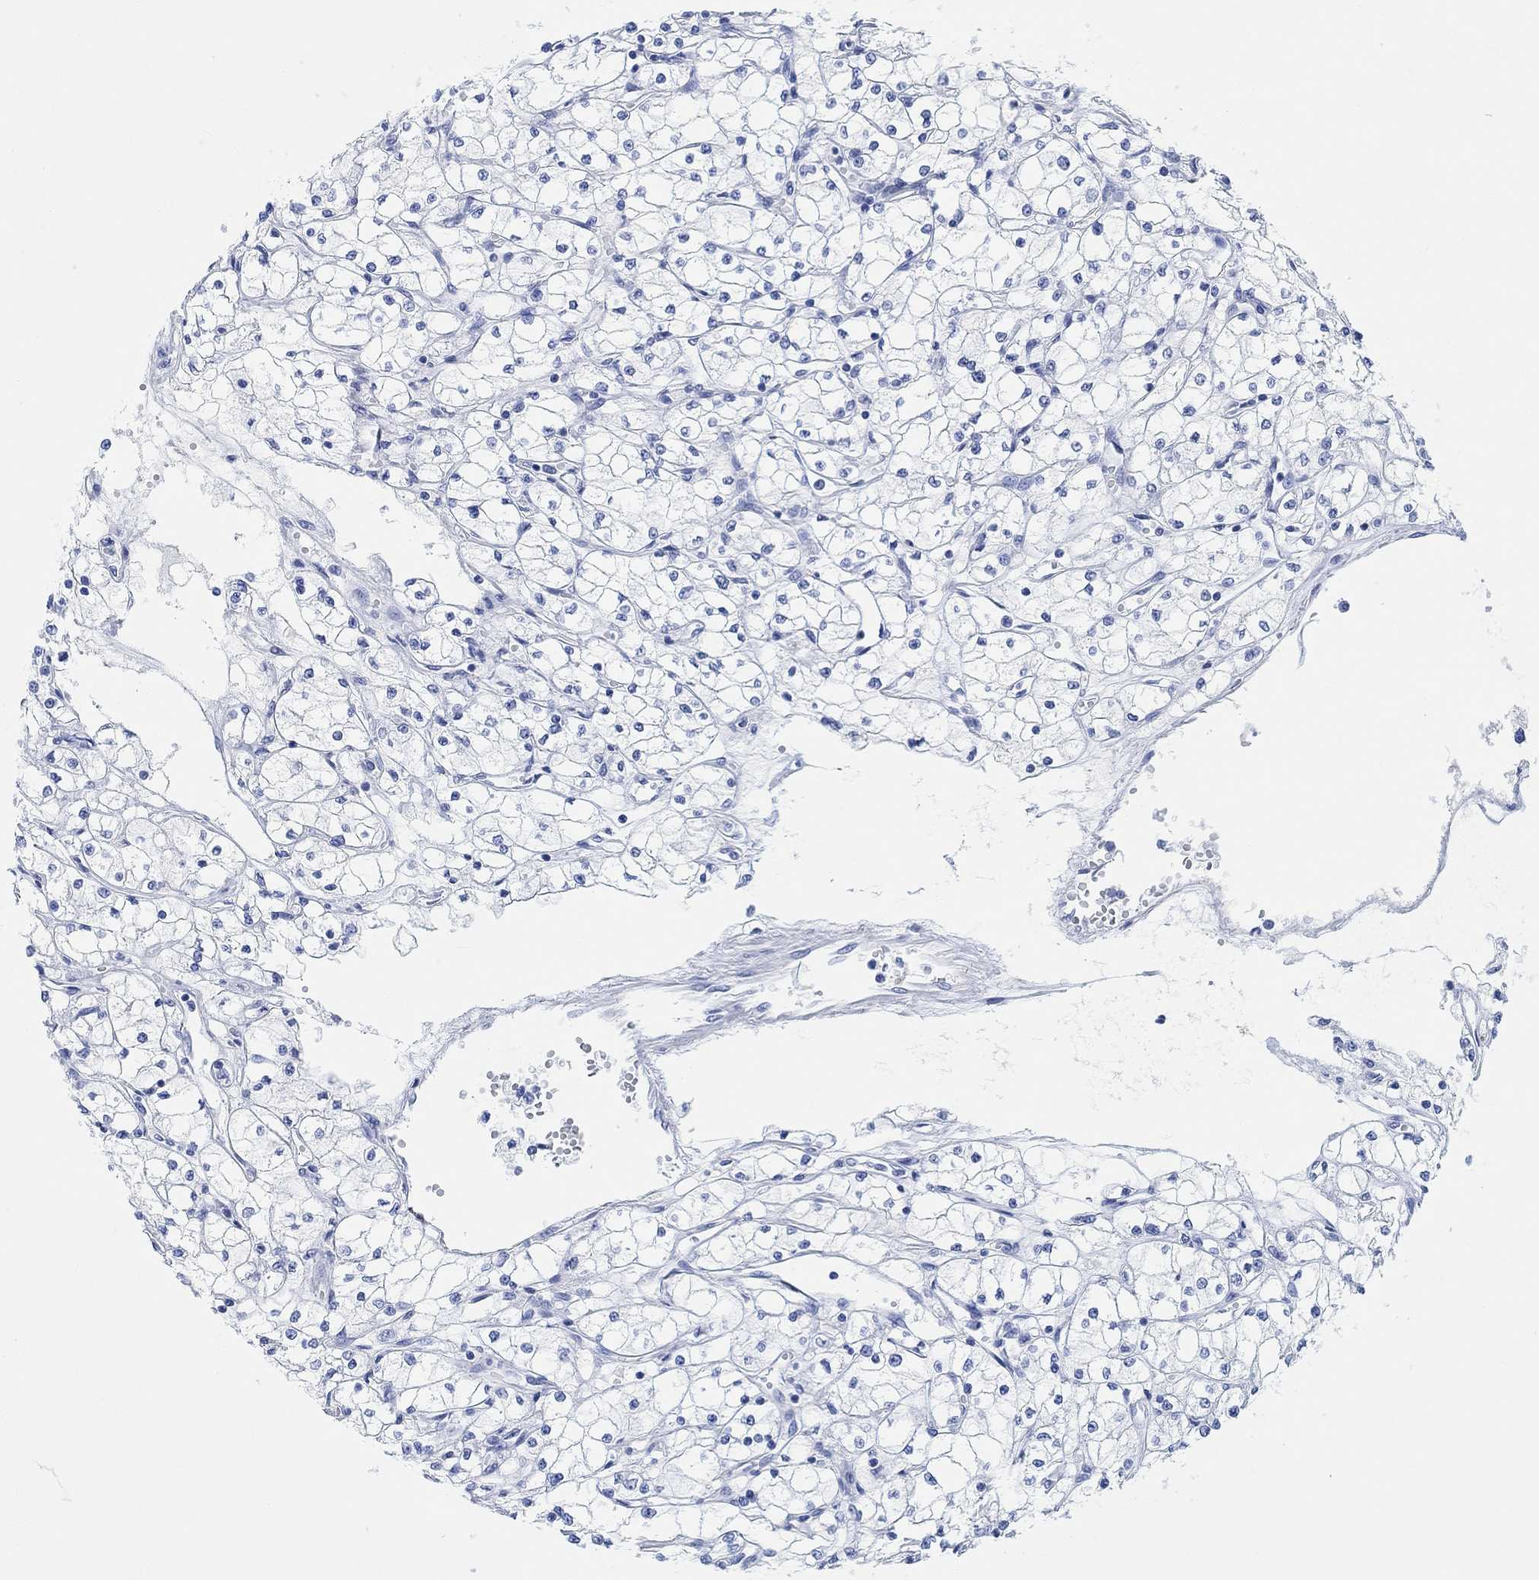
{"staining": {"intensity": "negative", "quantity": "none", "location": "none"}, "tissue": "renal cancer", "cell_type": "Tumor cells", "image_type": "cancer", "snomed": [{"axis": "morphology", "description": "Adenocarcinoma, NOS"}, {"axis": "topography", "description": "Kidney"}], "caption": "DAB (3,3'-diaminobenzidine) immunohistochemical staining of renal adenocarcinoma reveals no significant expression in tumor cells.", "gene": "ANKRD33", "patient": {"sex": "male", "age": 67}}